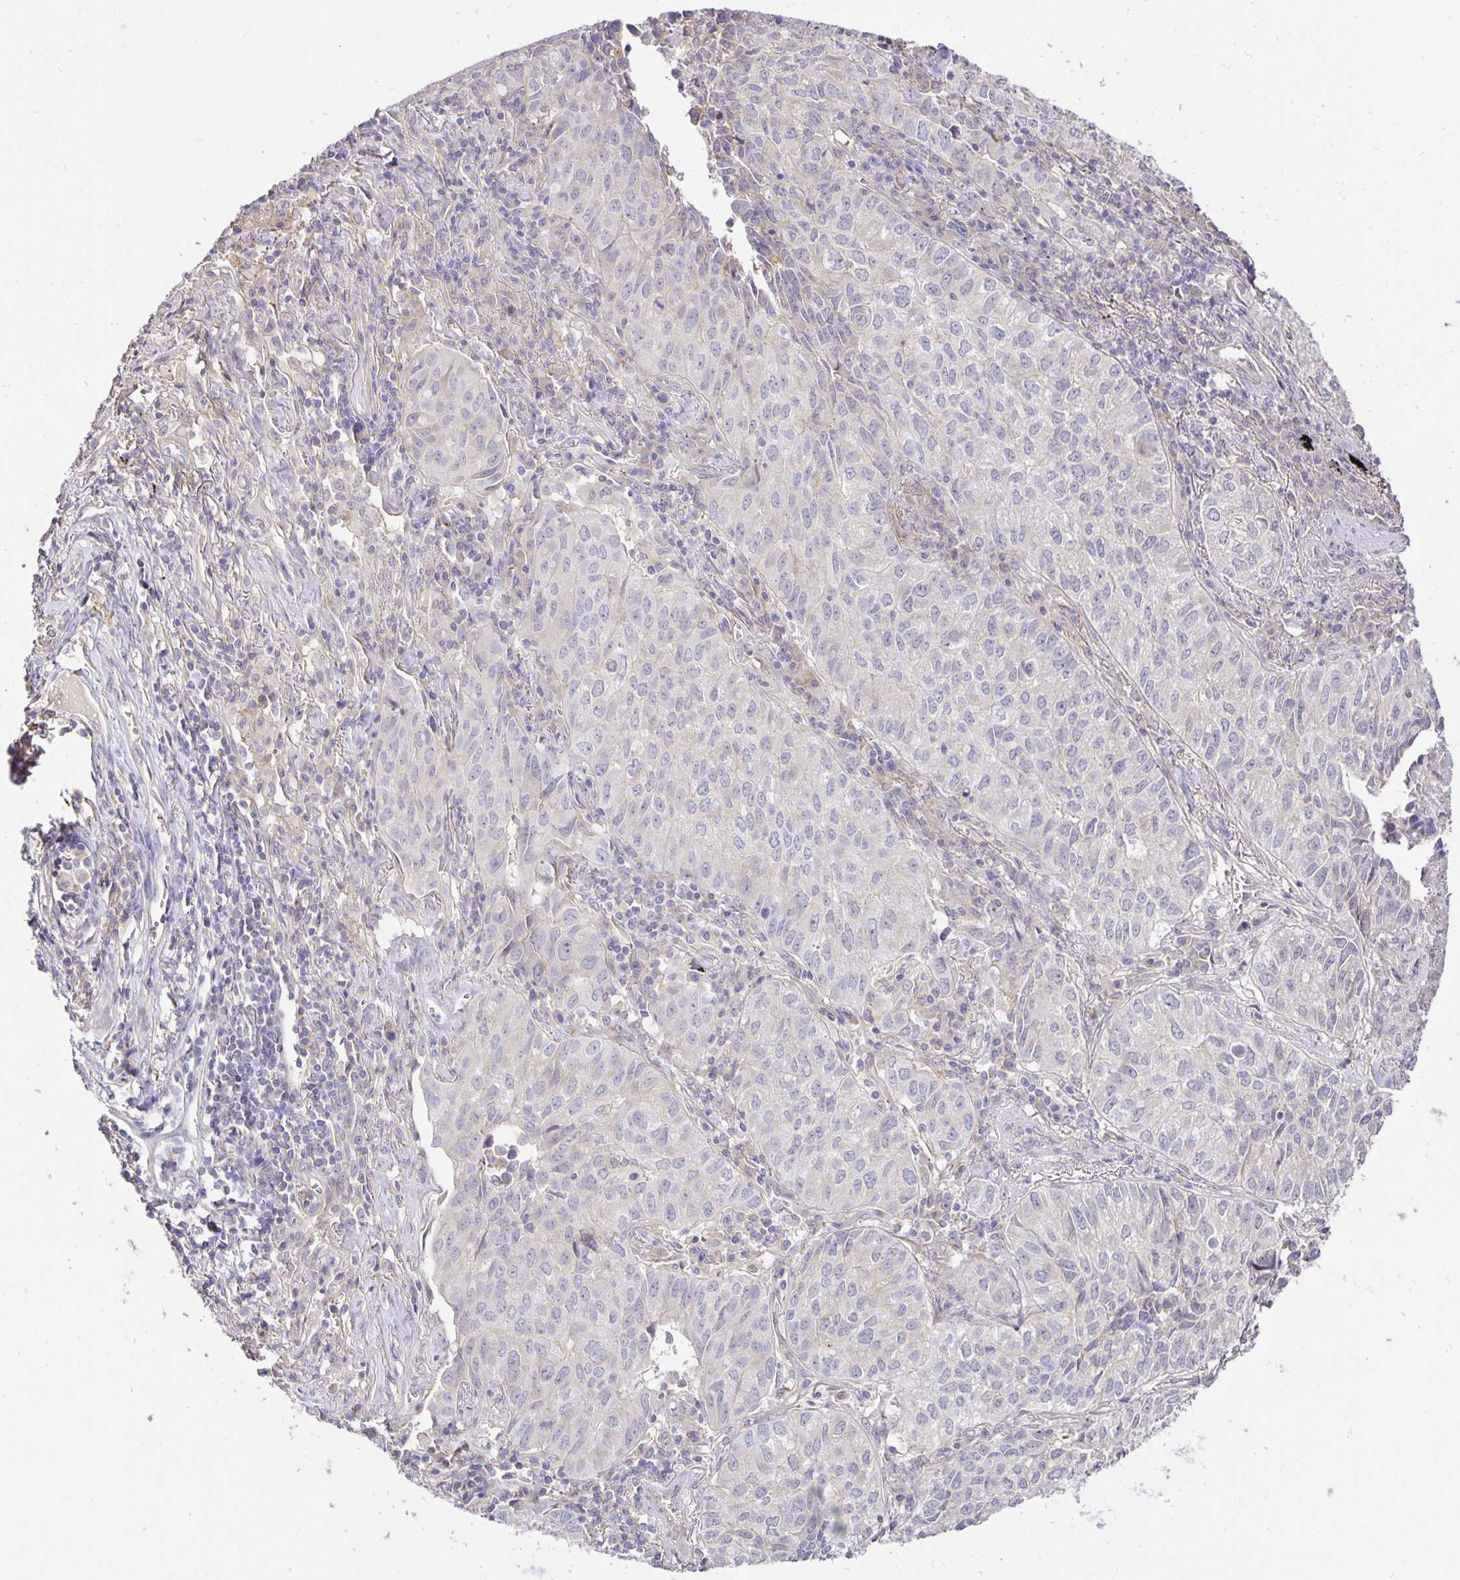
{"staining": {"intensity": "negative", "quantity": "none", "location": "none"}, "tissue": "lung cancer", "cell_type": "Tumor cells", "image_type": "cancer", "snomed": [{"axis": "morphology", "description": "Adenocarcinoma, NOS"}, {"axis": "topography", "description": "Lung"}], "caption": "Lung adenocarcinoma stained for a protein using immunohistochemistry (IHC) displays no staining tumor cells.", "gene": "PNPLA3", "patient": {"sex": "female", "age": 50}}